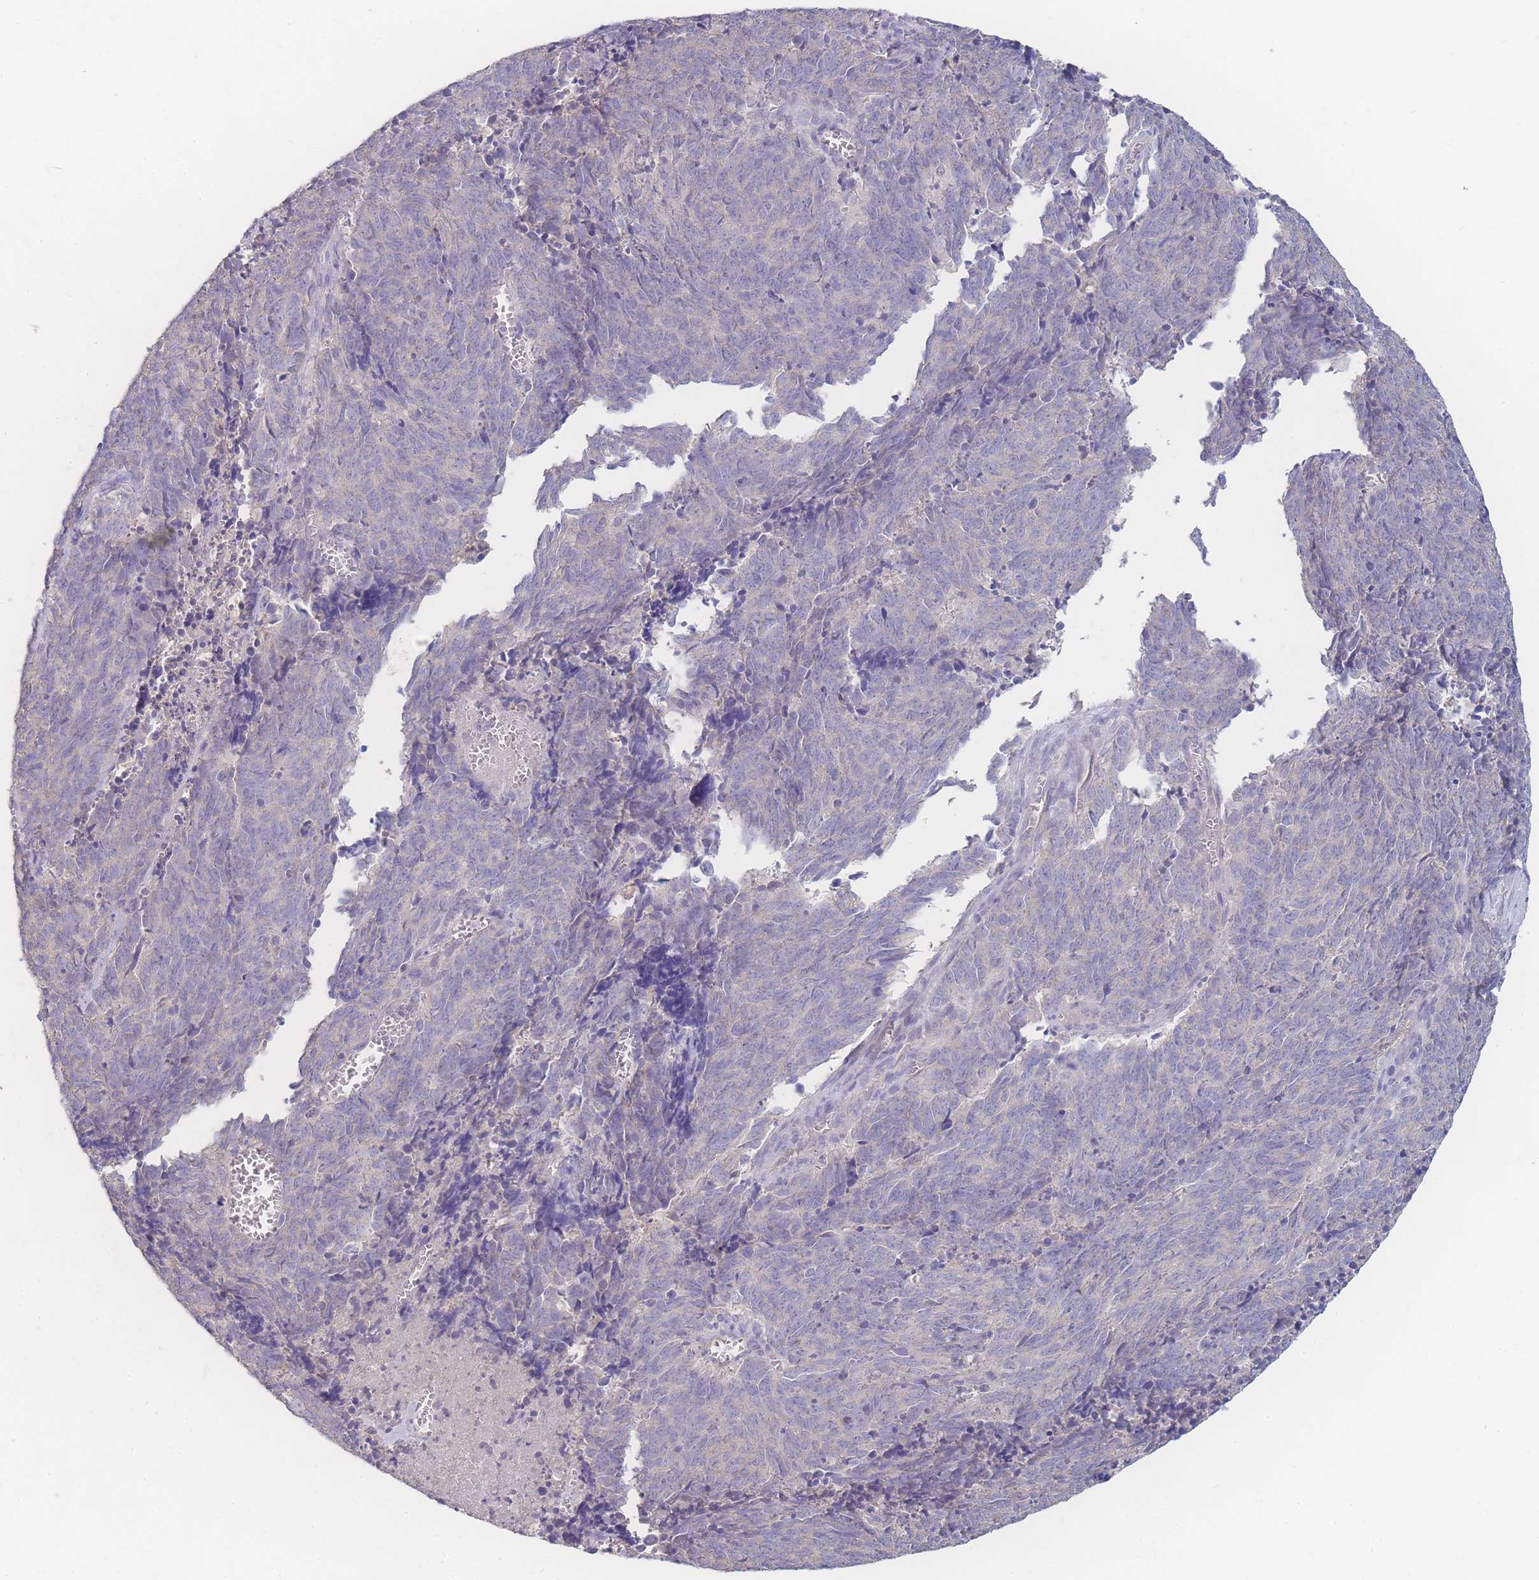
{"staining": {"intensity": "negative", "quantity": "none", "location": "none"}, "tissue": "cervical cancer", "cell_type": "Tumor cells", "image_type": "cancer", "snomed": [{"axis": "morphology", "description": "Squamous cell carcinoma, NOS"}, {"axis": "topography", "description": "Cervix"}], "caption": "Immunohistochemical staining of cervical cancer exhibits no significant positivity in tumor cells.", "gene": "GIPR", "patient": {"sex": "female", "age": 29}}